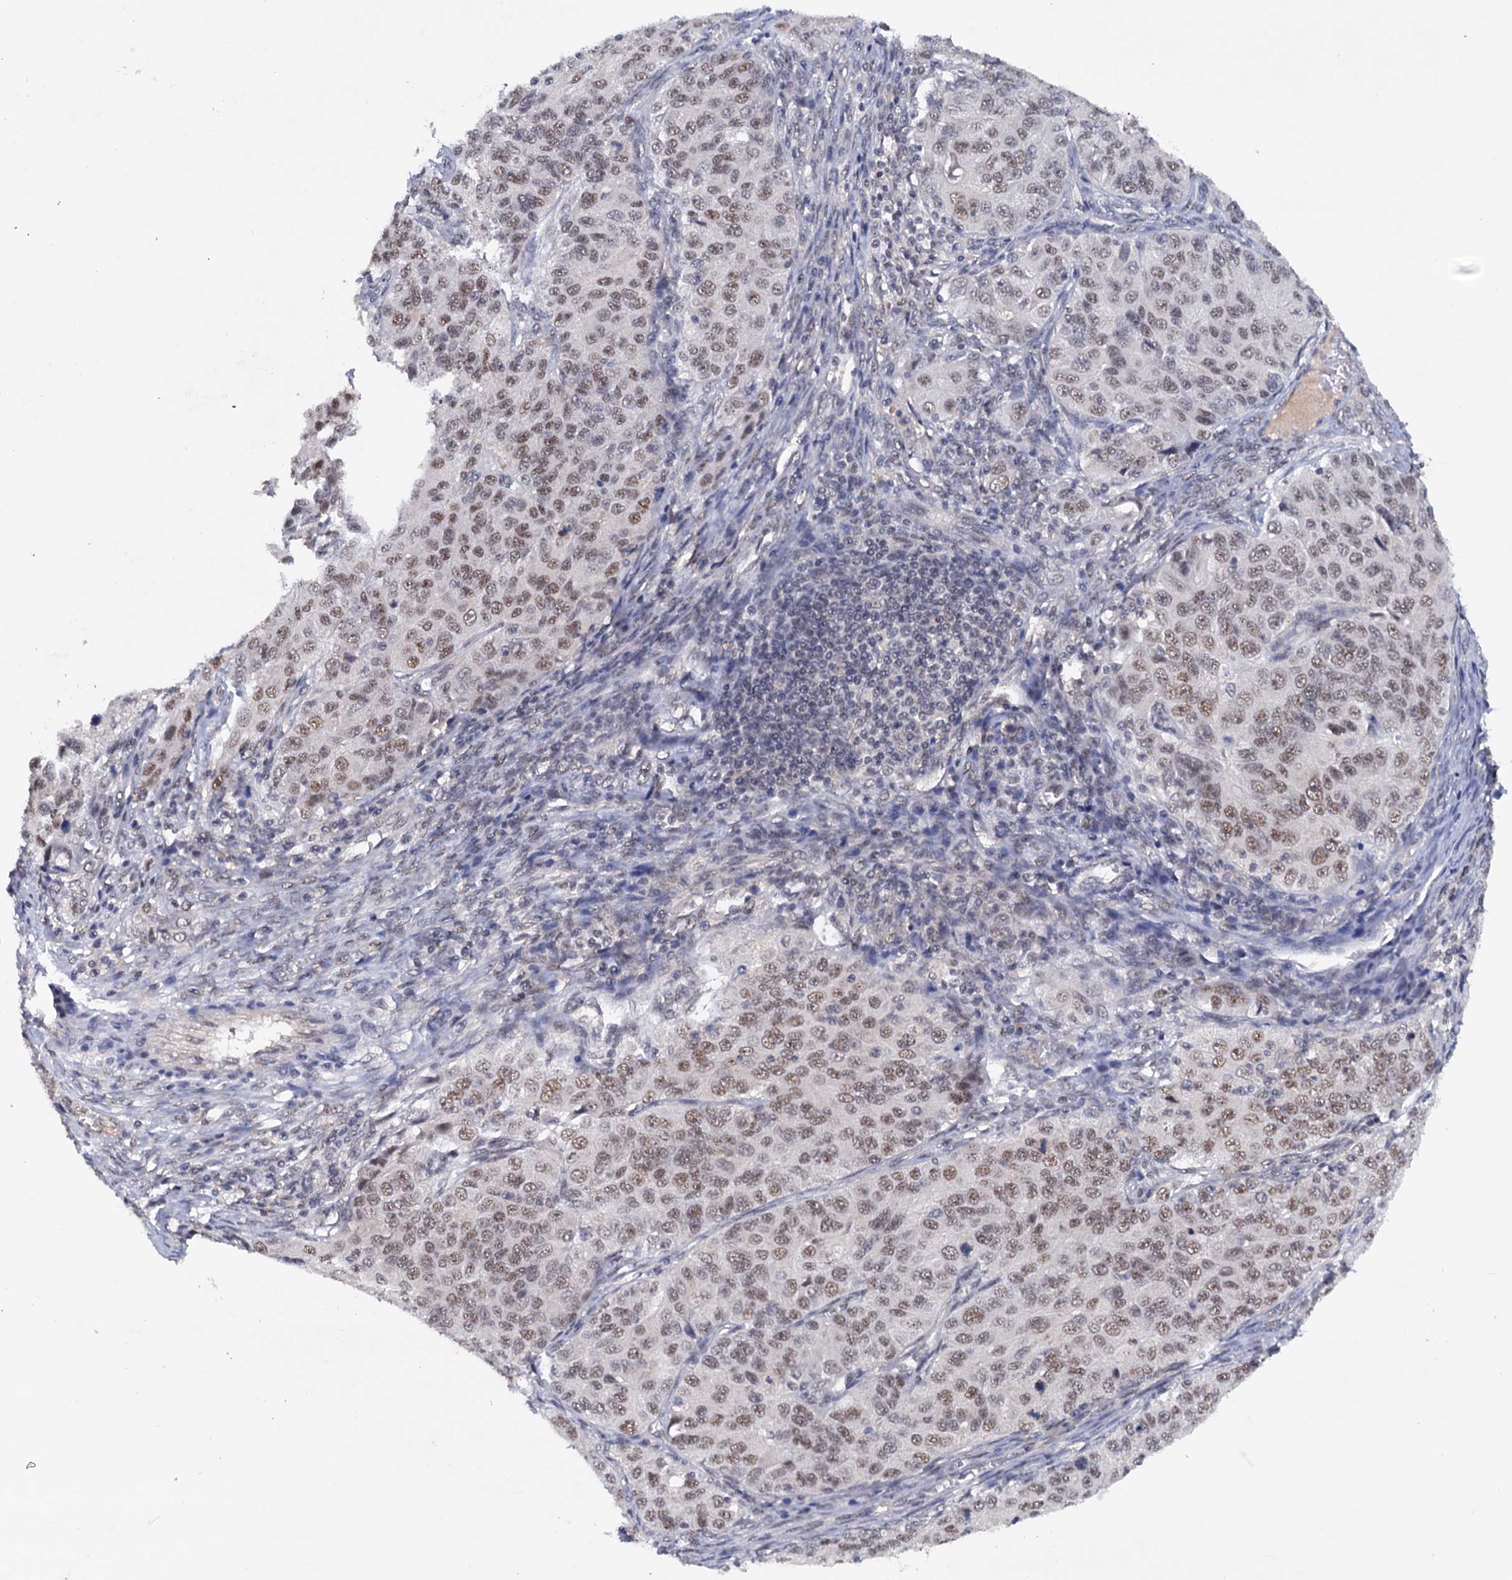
{"staining": {"intensity": "moderate", "quantity": ">75%", "location": "nuclear"}, "tissue": "ovarian cancer", "cell_type": "Tumor cells", "image_type": "cancer", "snomed": [{"axis": "morphology", "description": "Carcinoma, endometroid"}, {"axis": "topography", "description": "Ovary"}], "caption": "Protein expression analysis of human ovarian cancer (endometroid carcinoma) reveals moderate nuclear positivity in approximately >75% of tumor cells. (DAB (3,3'-diaminobenzidine) IHC, brown staining for protein, blue staining for nuclei).", "gene": "TBC1D12", "patient": {"sex": "female", "age": 51}}